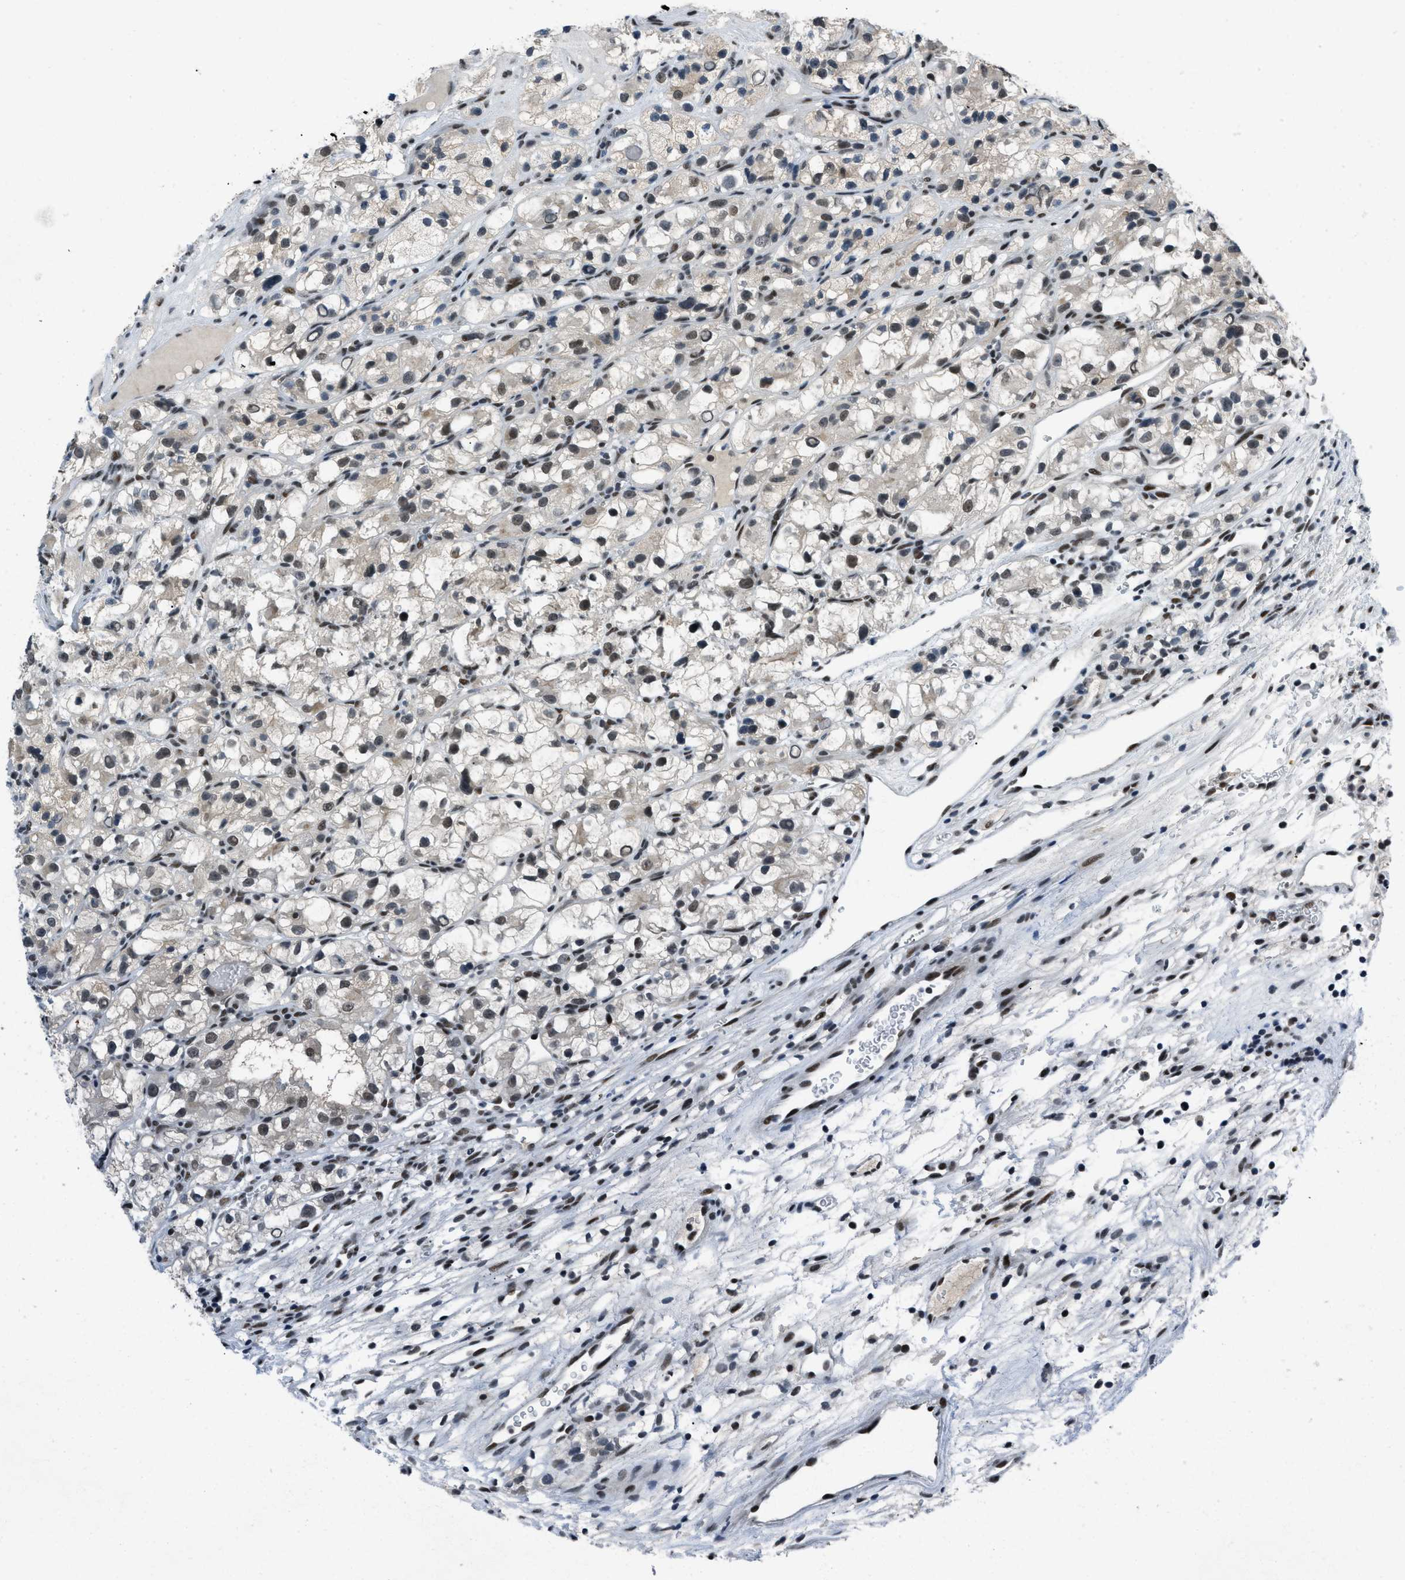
{"staining": {"intensity": "moderate", "quantity": ">75%", "location": "cytoplasmic/membranous,nuclear"}, "tissue": "renal cancer", "cell_type": "Tumor cells", "image_type": "cancer", "snomed": [{"axis": "morphology", "description": "Adenocarcinoma, NOS"}, {"axis": "topography", "description": "Kidney"}], "caption": "Immunohistochemical staining of renal cancer (adenocarcinoma) displays medium levels of moderate cytoplasmic/membranous and nuclear positivity in approximately >75% of tumor cells.", "gene": "GATAD2B", "patient": {"sex": "female", "age": 57}}